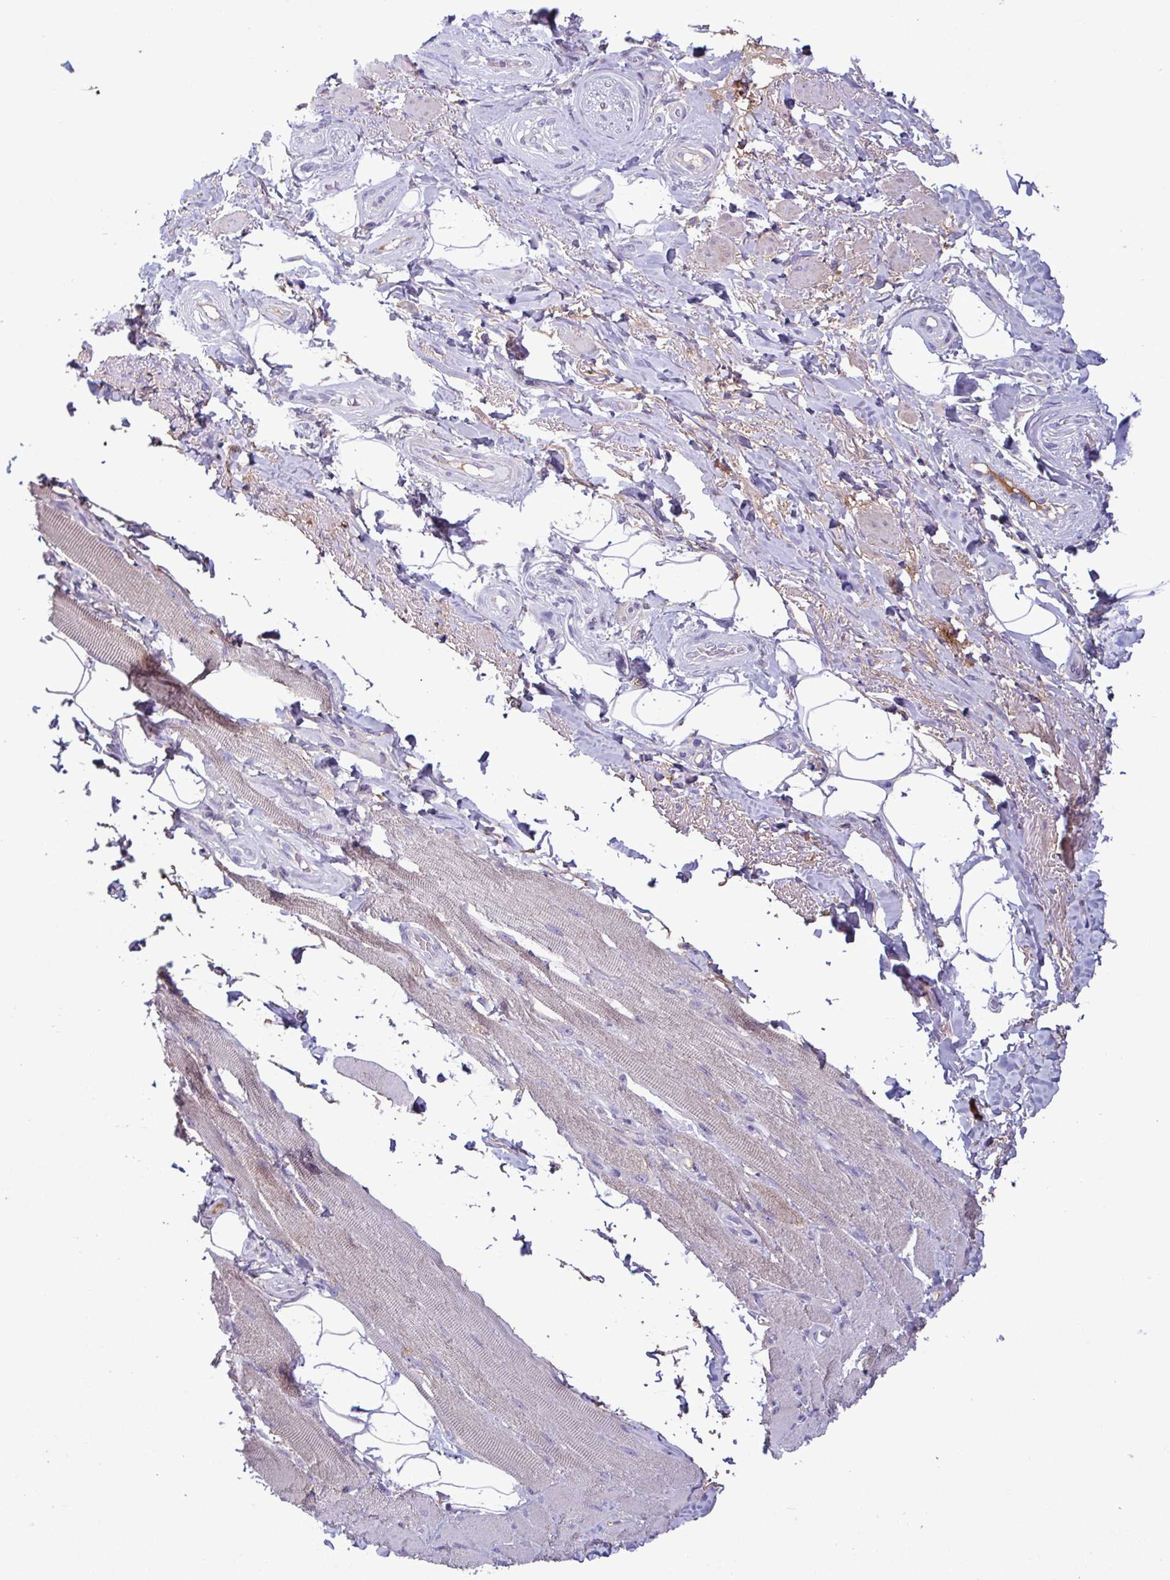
{"staining": {"intensity": "negative", "quantity": "none", "location": "none"}, "tissue": "adipose tissue", "cell_type": "Adipocytes", "image_type": "normal", "snomed": [{"axis": "morphology", "description": "Normal tissue, NOS"}, {"axis": "topography", "description": "Anal"}, {"axis": "topography", "description": "Peripheral nerve tissue"}], "caption": "This micrograph is of benign adipose tissue stained with immunohistochemistry (IHC) to label a protein in brown with the nuclei are counter-stained blue. There is no expression in adipocytes. The staining is performed using DAB brown chromogen with nuclei counter-stained in using hematoxylin.", "gene": "F13B", "patient": {"sex": "male", "age": 53}}